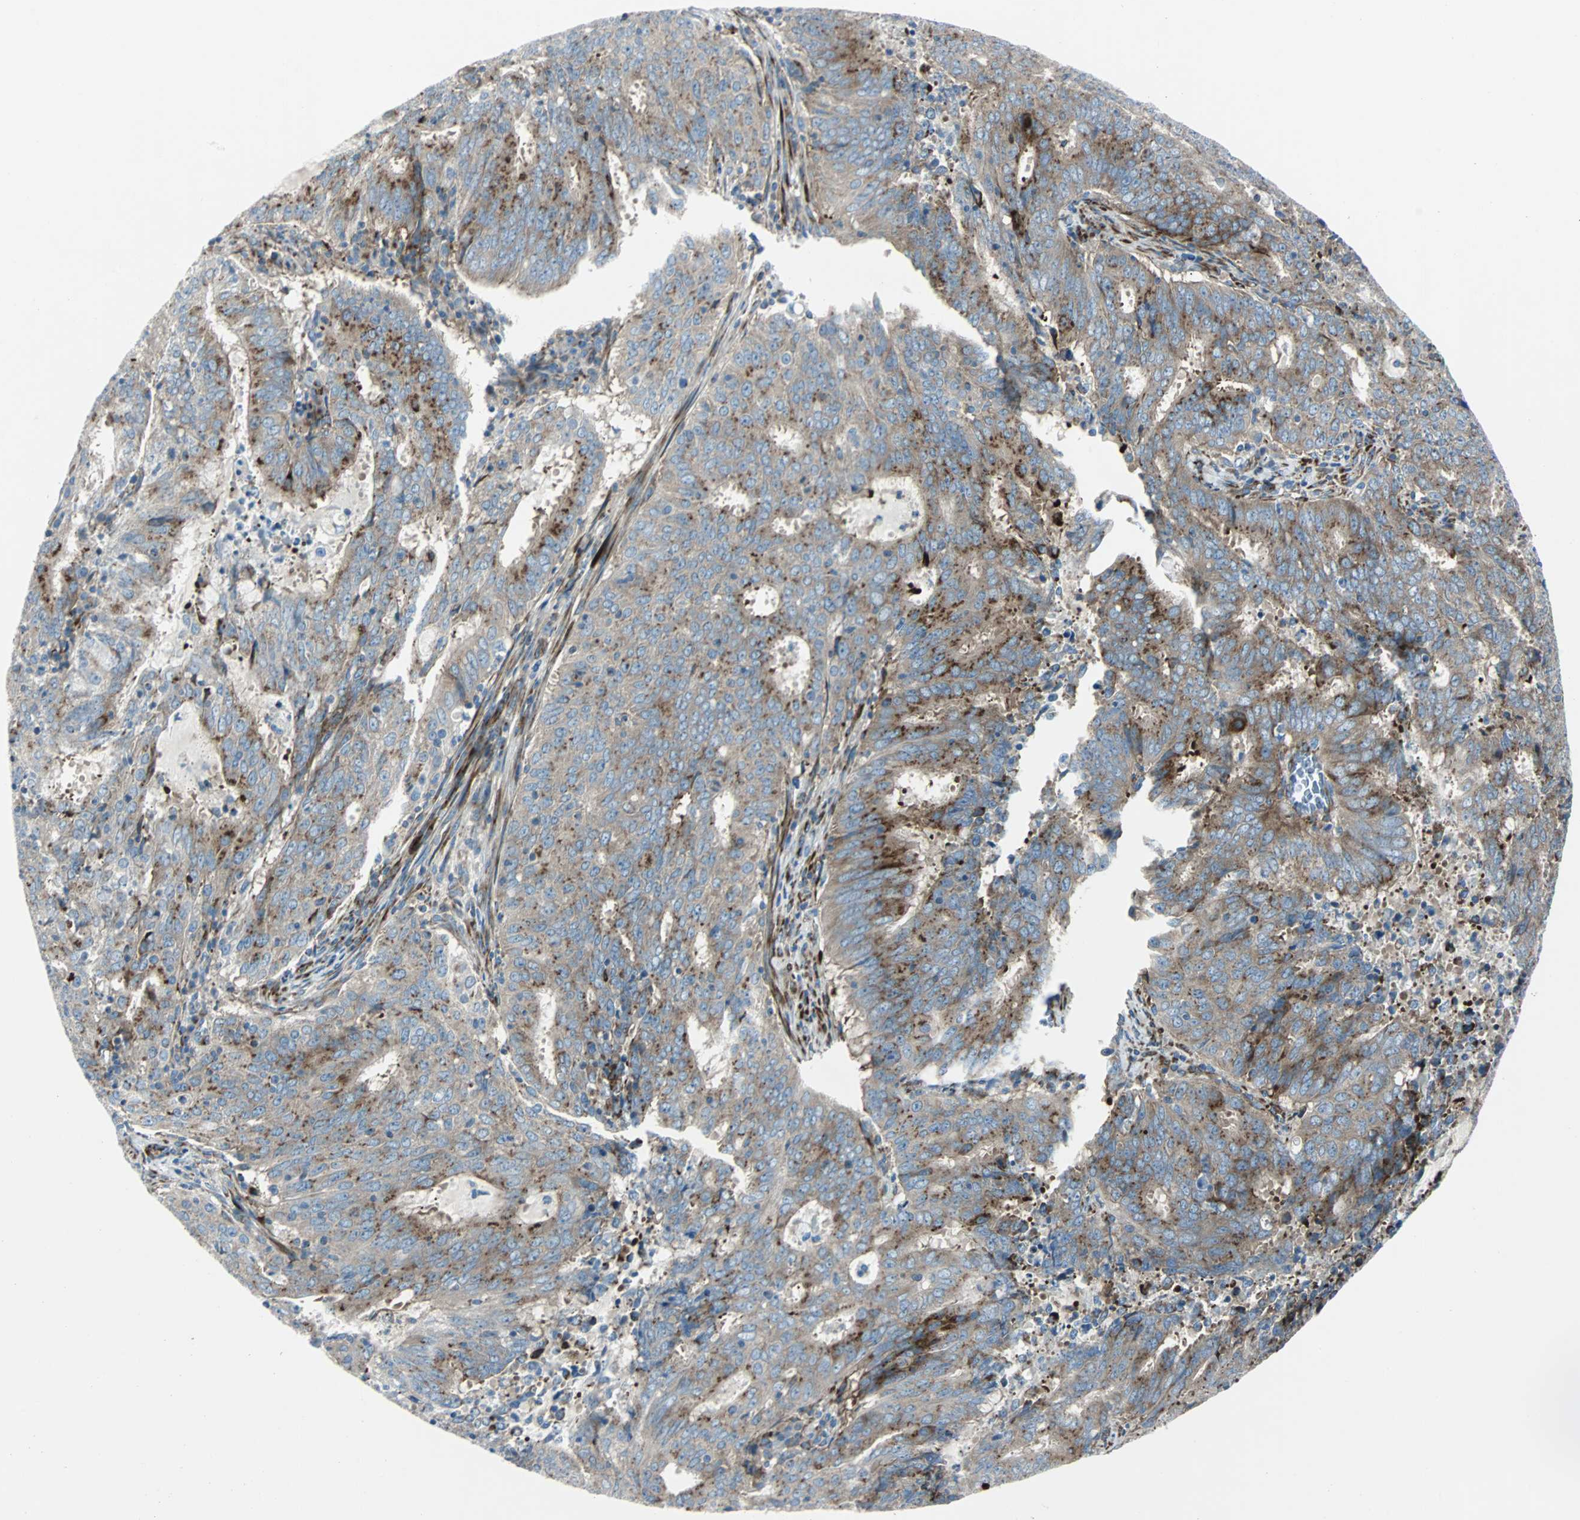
{"staining": {"intensity": "moderate", "quantity": ">75%", "location": "cytoplasmic/membranous"}, "tissue": "cervical cancer", "cell_type": "Tumor cells", "image_type": "cancer", "snomed": [{"axis": "morphology", "description": "Adenocarcinoma, NOS"}, {"axis": "topography", "description": "Cervix"}], "caption": "This is a histology image of immunohistochemistry staining of cervical cancer, which shows moderate staining in the cytoplasmic/membranous of tumor cells.", "gene": "BBC3", "patient": {"sex": "female", "age": 44}}